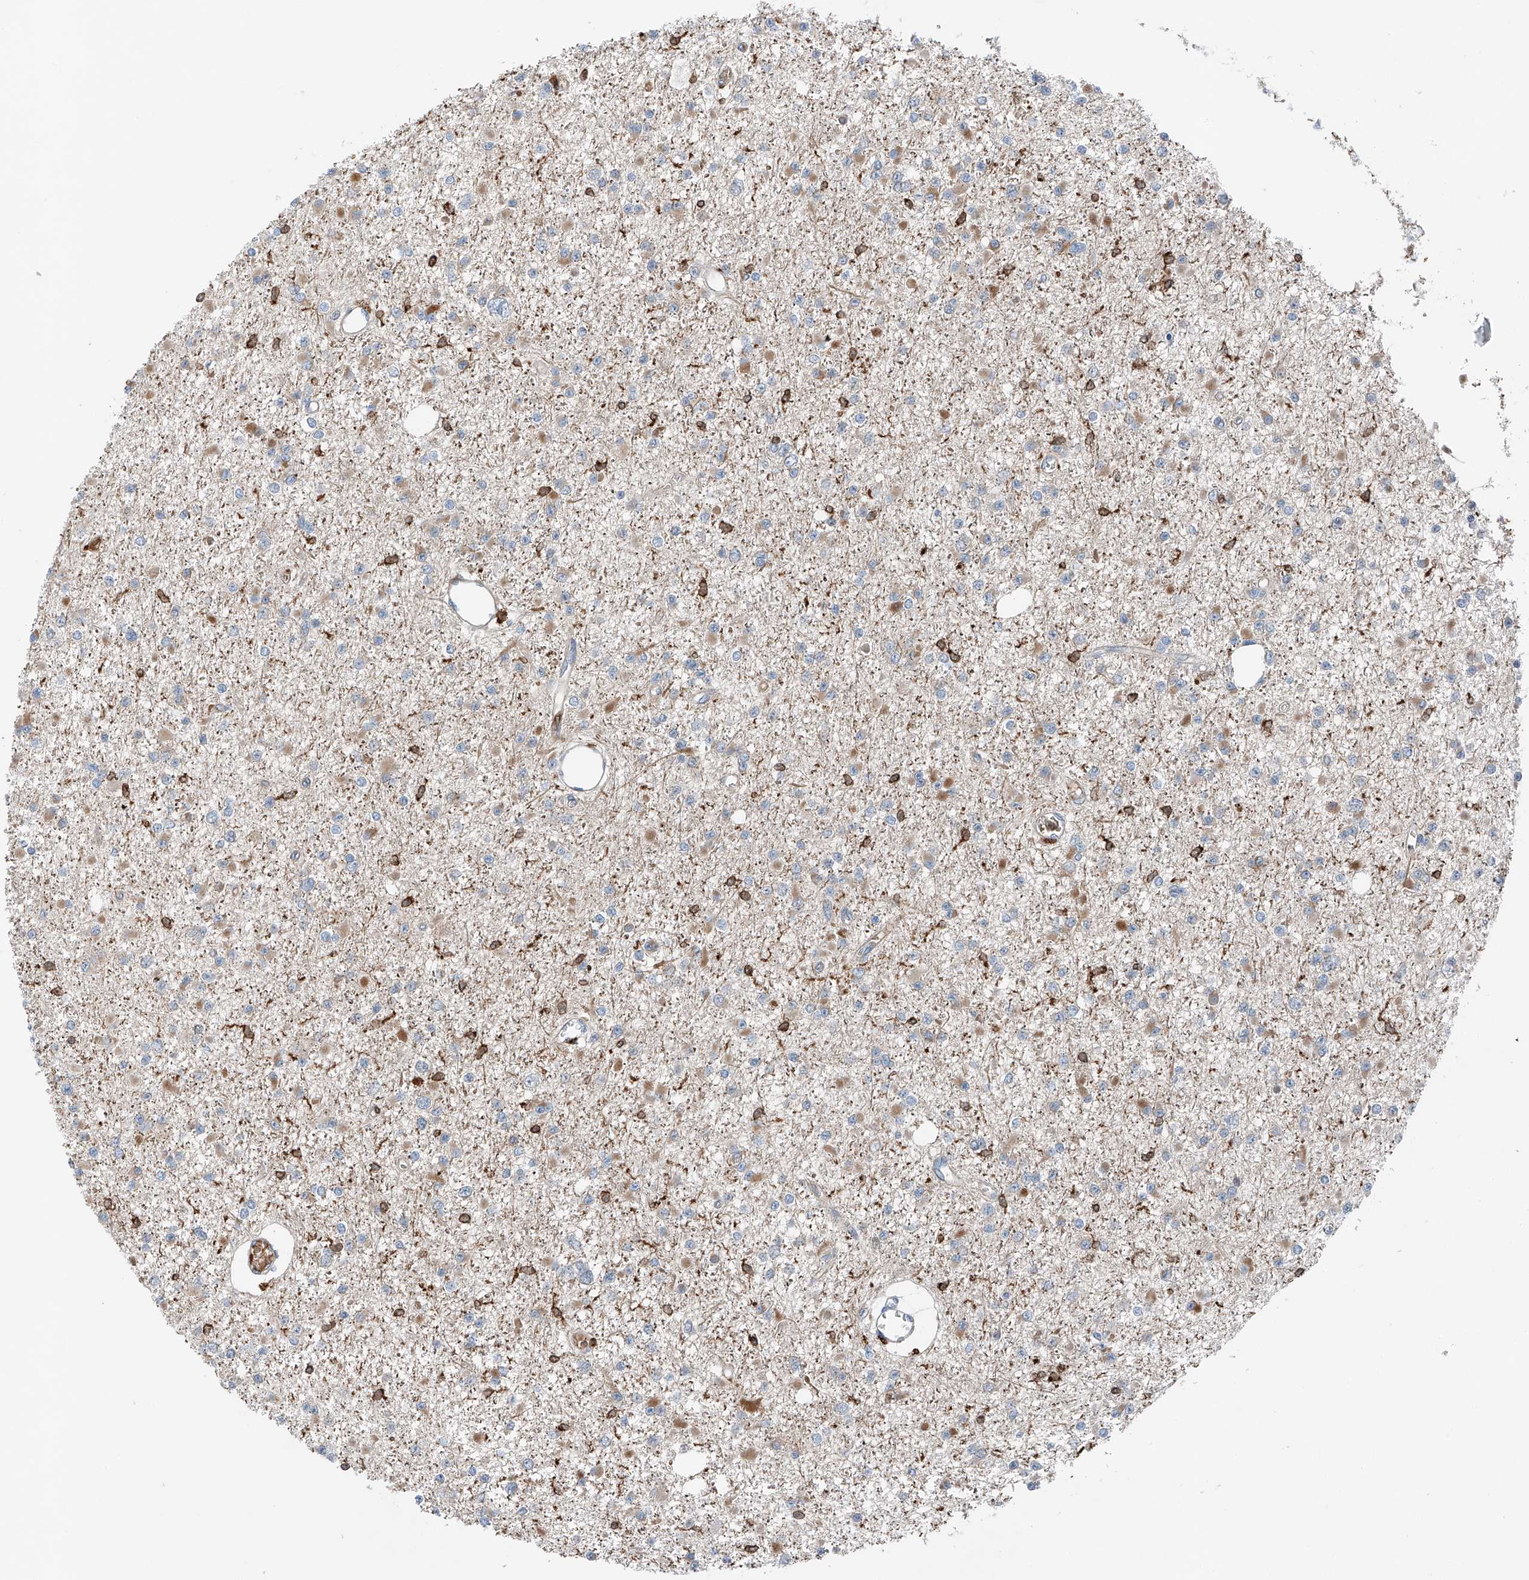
{"staining": {"intensity": "negative", "quantity": "none", "location": "none"}, "tissue": "glioma", "cell_type": "Tumor cells", "image_type": "cancer", "snomed": [{"axis": "morphology", "description": "Glioma, malignant, Low grade"}, {"axis": "topography", "description": "Brain"}], "caption": "Tumor cells are negative for brown protein staining in glioma. (DAB (3,3'-diaminobenzidine) immunohistochemistry visualized using brightfield microscopy, high magnification).", "gene": "TBXAS1", "patient": {"sex": "female", "age": 22}}